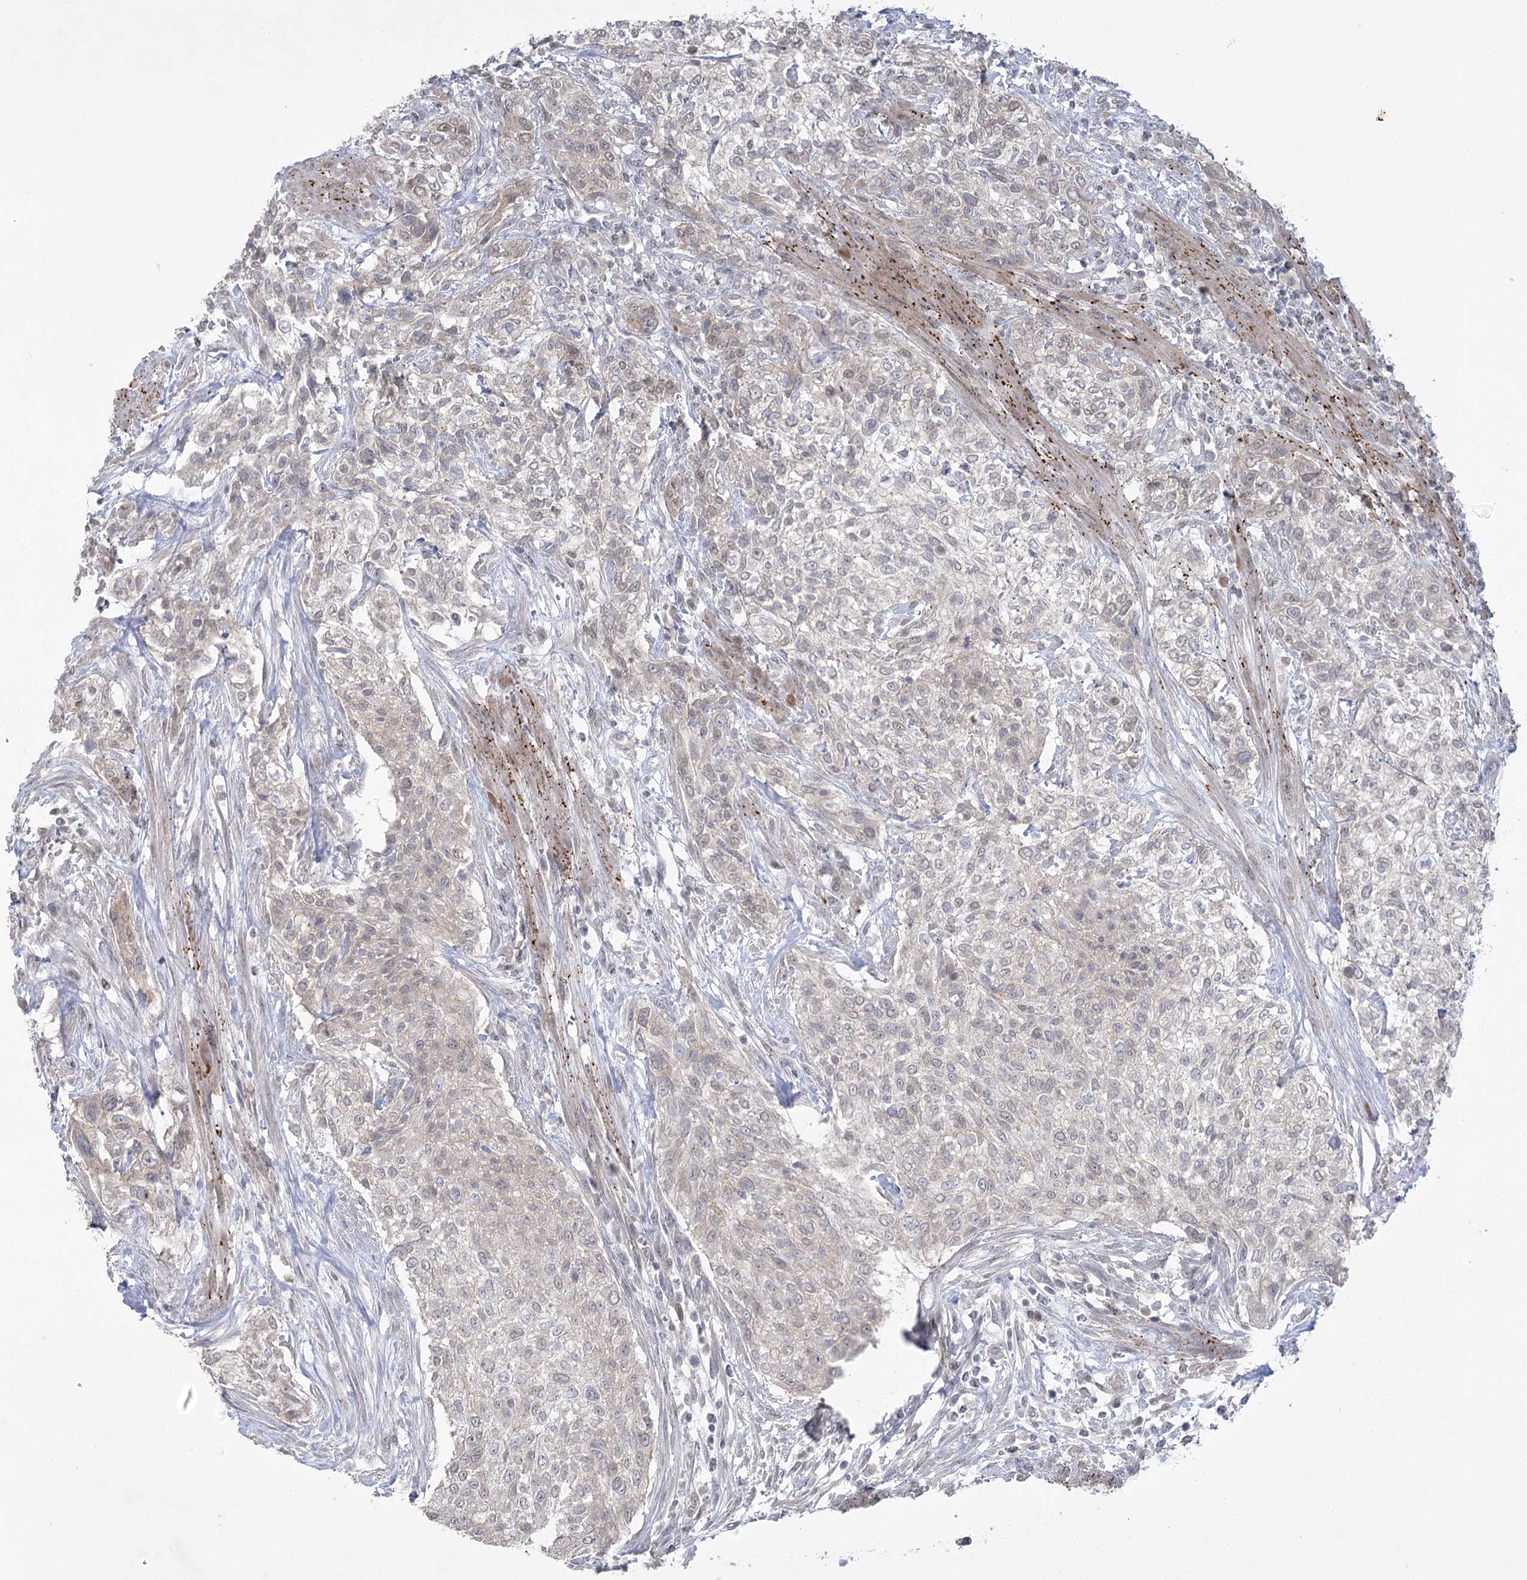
{"staining": {"intensity": "weak", "quantity": "25%-75%", "location": "cytoplasmic/membranous,nuclear"}, "tissue": "urothelial cancer", "cell_type": "Tumor cells", "image_type": "cancer", "snomed": [{"axis": "morphology", "description": "Normal tissue, NOS"}, {"axis": "morphology", "description": "Urothelial carcinoma, NOS"}, {"axis": "topography", "description": "Urinary bladder"}, {"axis": "topography", "description": "Peripheral nerve tissue"}], "caption": "Immunohistochemical staining of transitional cell carcinoma displays weak cytoplasmic/membranous and nuclear protein staining in about 25%-75% of tumor cells. The protein is stained brown, and the nuclei are stained in blue (DAB (3,3'-diaminobenzidine) IHC with brightfield microscopy, high magnification).", "gene": "AMTN", "patient": {"sex": "male", "age": 35}}